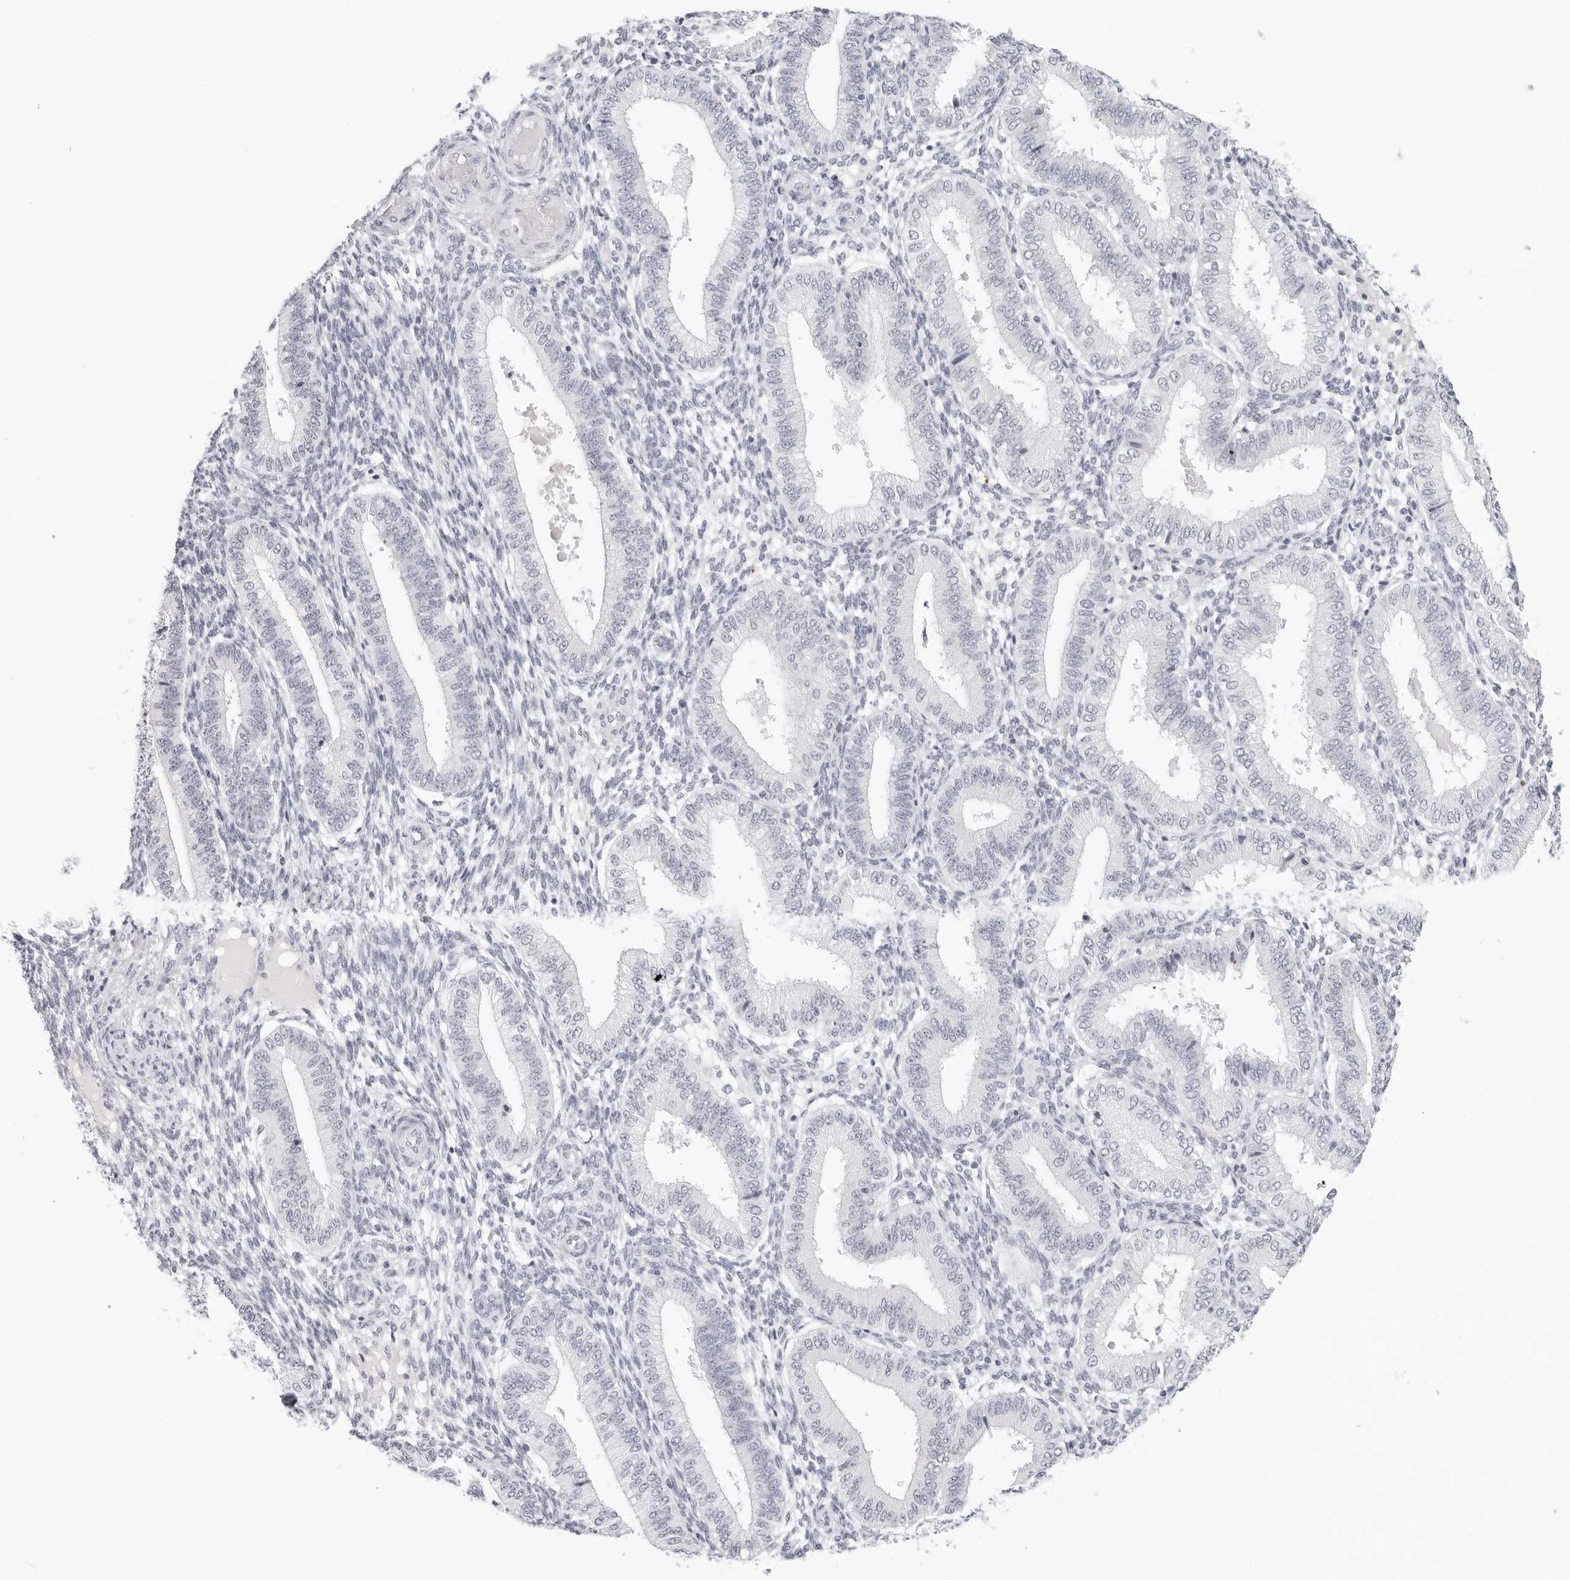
{"staining": {"intensity": "negative", "quantity": "none", "location": "none"}, "tissue": "endometrium", "cell_type": "Cells in endometrial stroma", "image_type": "normal", "snomed": [{"axis": "morphology", "description": "Normal tissue, NOS"}, {"axis": "topography", "description": "Endometrium"}], "caption": "This is an immunohistochemistry micrograph of unremarkable human endometrium. There is no expression in cells in endometrial stroma.", "gene": "EDN2", "patient": {"sex": "female", "age": 39}}